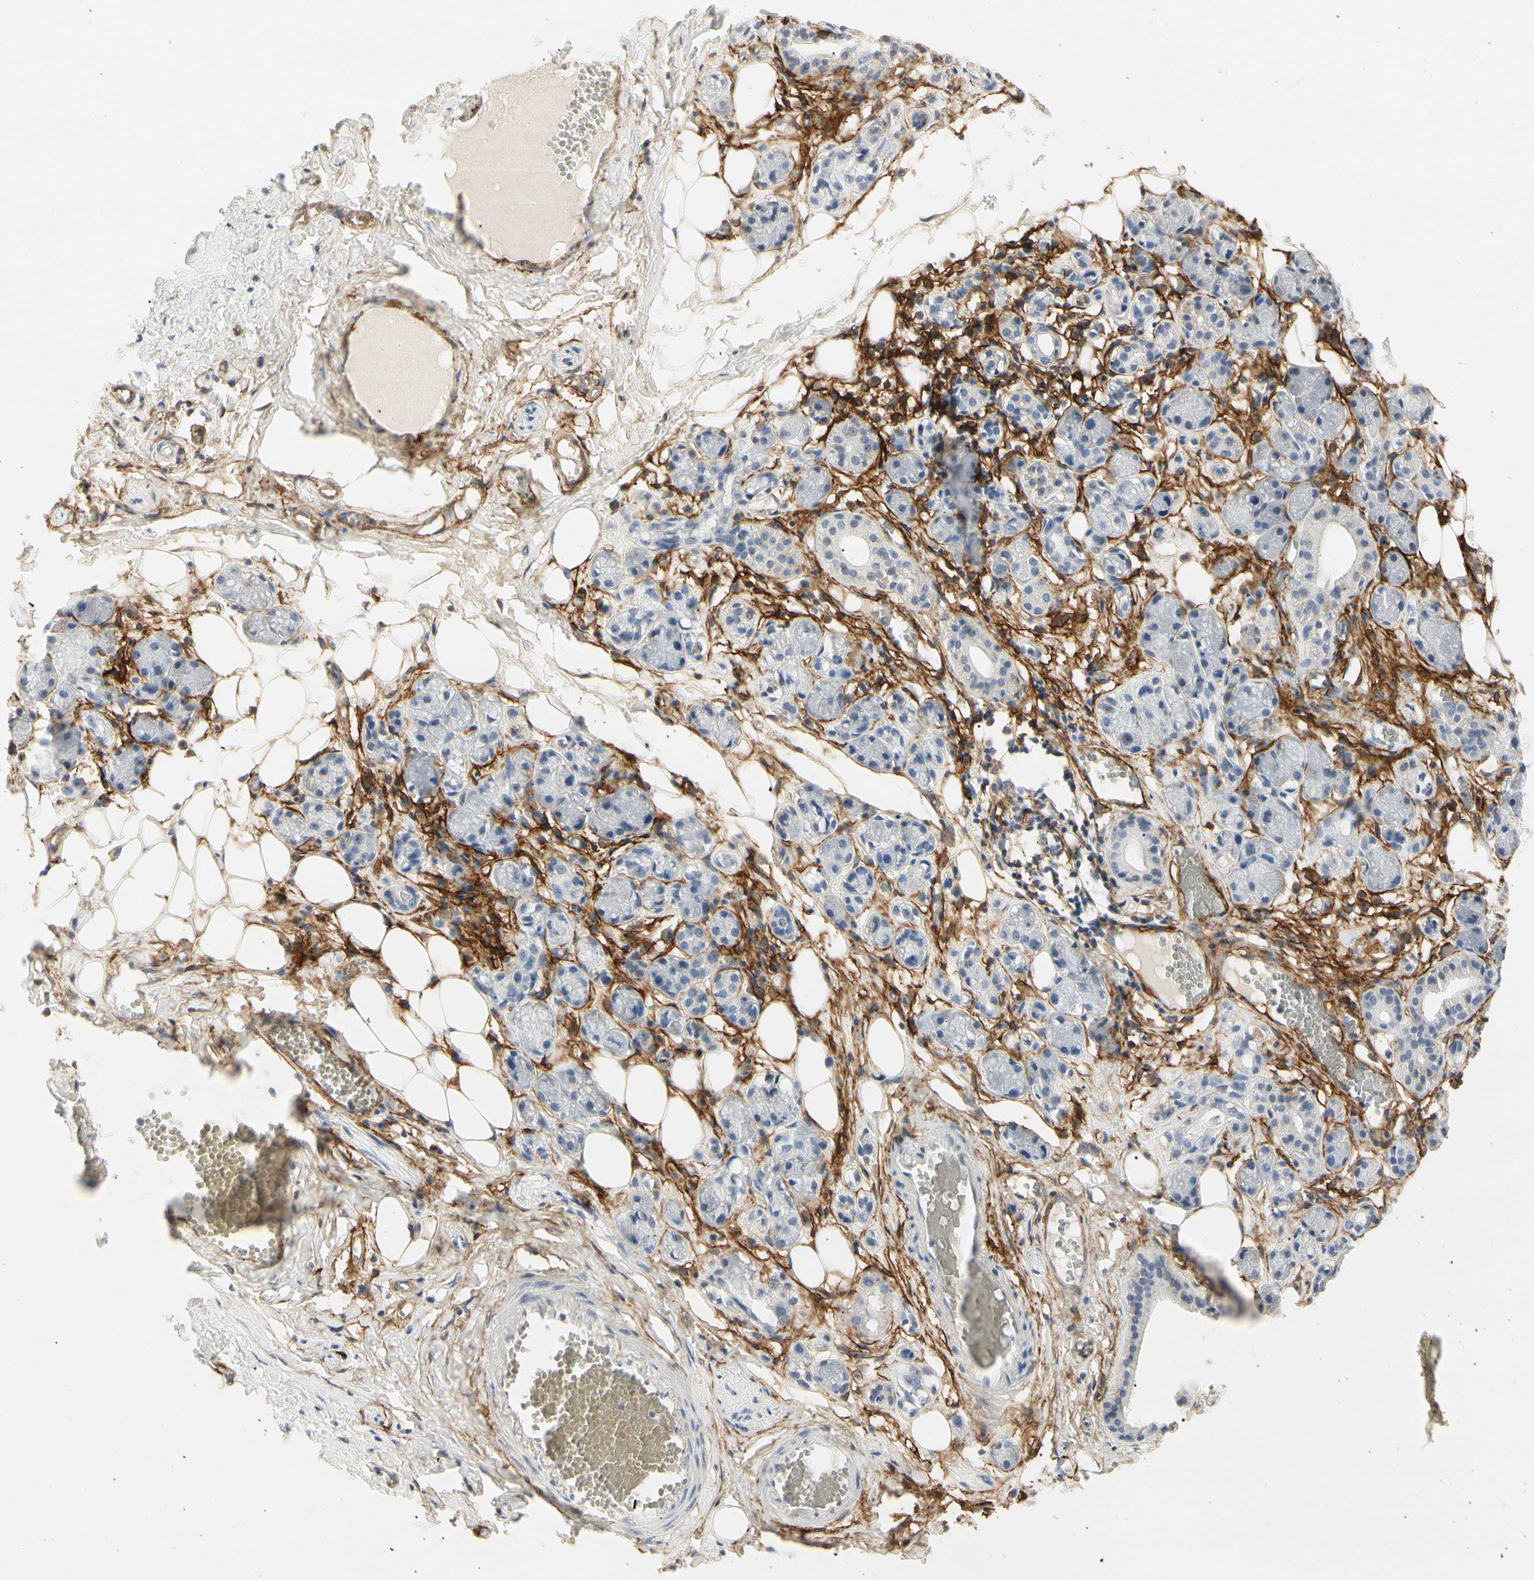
{"staining": {"intensity": "moderate", "quantity": ">75%", "location": "cytoplasmic/membranous"}, "tissue": "adipose tissue", "cell_type": "Adipocytes", "image_type": "normal", "snomed": [{"axis": "morphology", "description": "Normal tissue, NOS"}, {"axis": "morphology", "description": "Inflammation, NOS"}, {"axis": "topography", "description": "Vascular tissue"}, {"axis": "topography", "description": "Salivary gland"}], "caption": "Human adipose tissue stained with a brown dye demonstrates moderate cytoplasmic/membranous positive expression in approximately >75% of adipocytes.", "gene": "GGT5", "patient": {"sex": "female", "age": 75}}